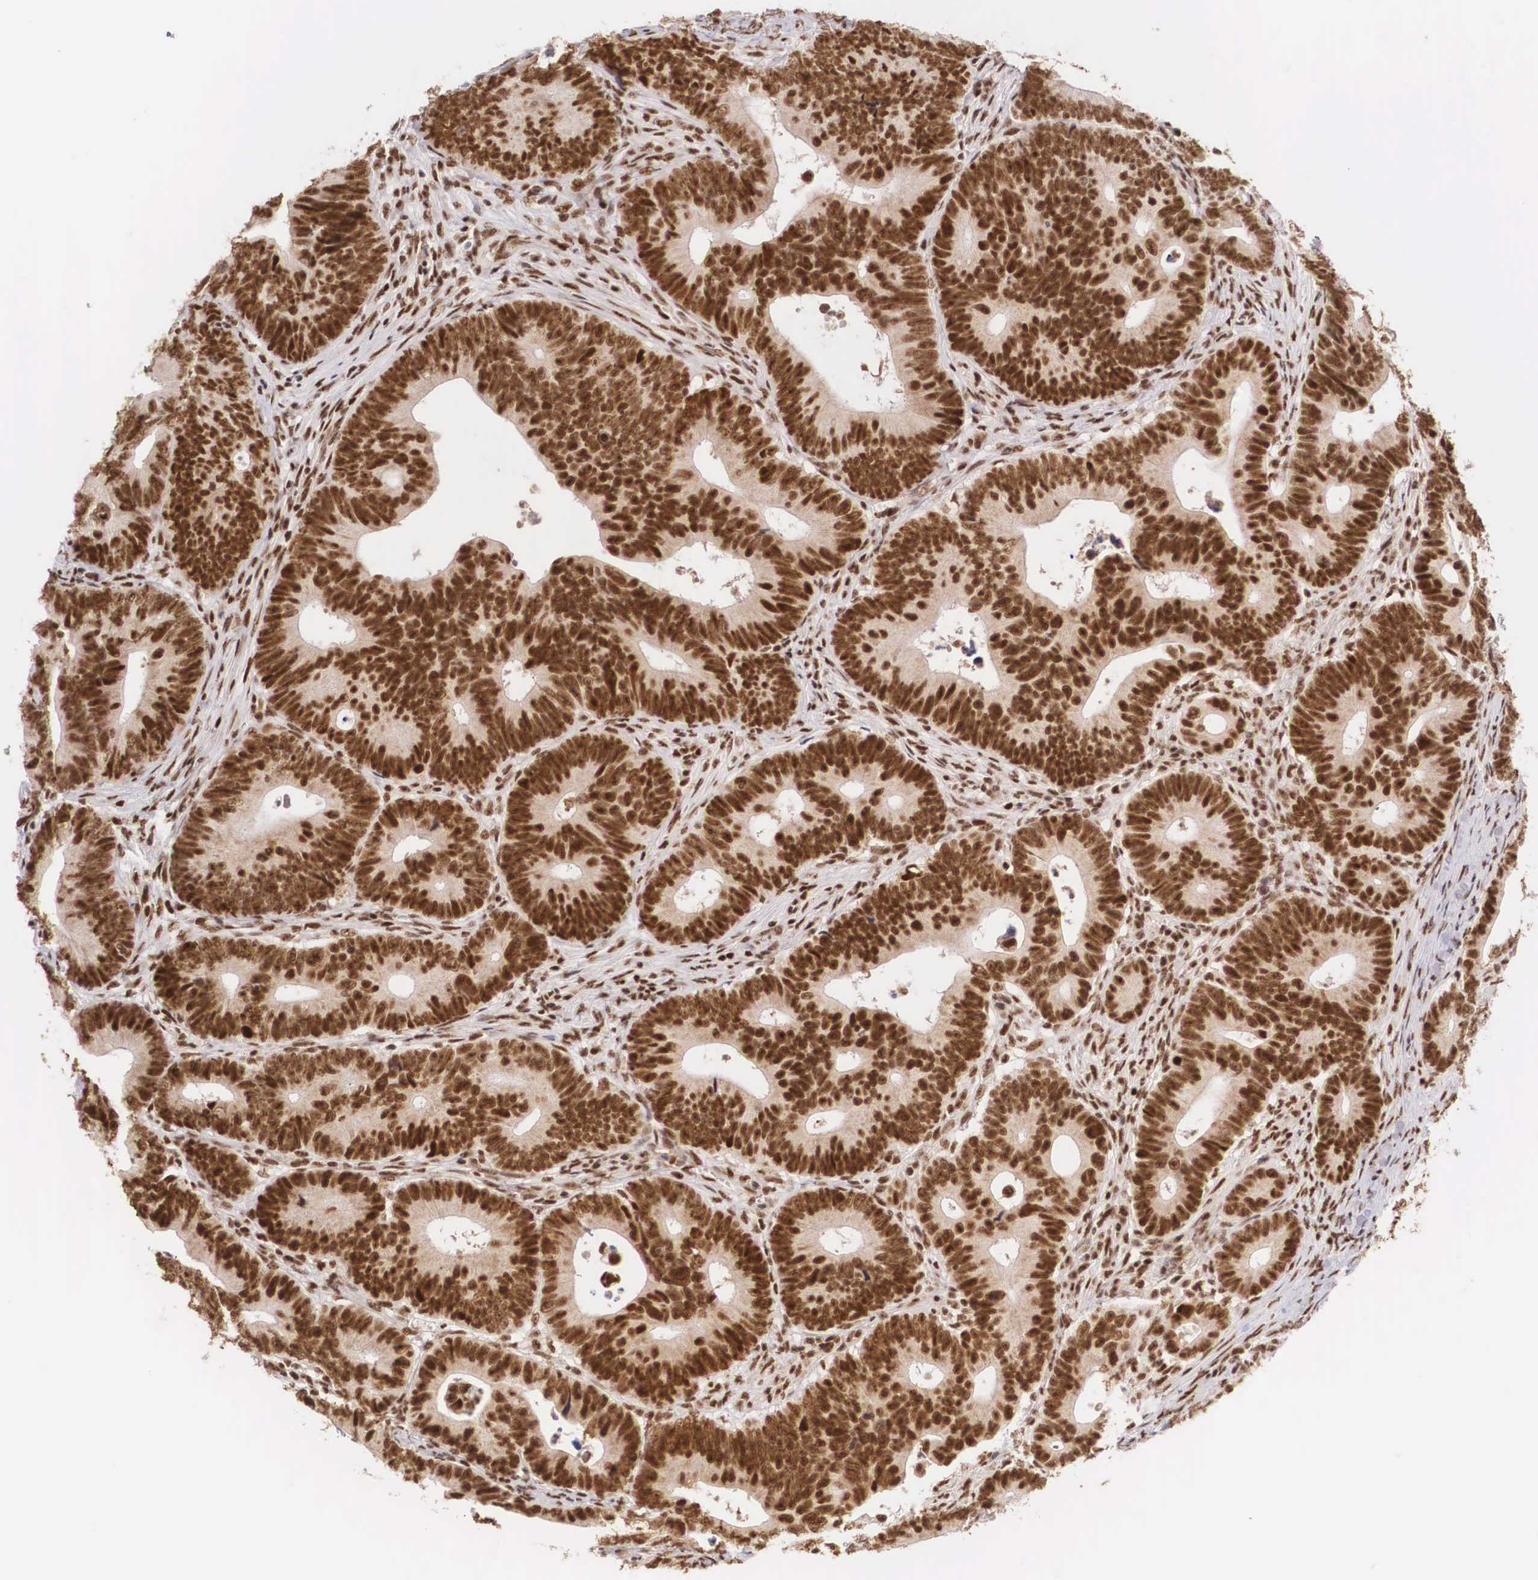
{"staining": {"intensity": "strong", "quantity": ">75%", "location": "nuclear"}, "tissue": "colorectal cancer", "cell_type": "Tumor cells", "image_type": "cancer", "snomed": [{"axis": "morphology", "description": "Adenocarcinoma, NOS"}, {"axis": "topography", "description": "Colon"}], "caption": "IHC (DAB) staining of adenocarcinoma (colorectal) demonstrates strong nuclear protein staining in approximately >75% of tumor cells.", "gene": "HTATSF1", "patient": {"sex": "female", "age": 78}}